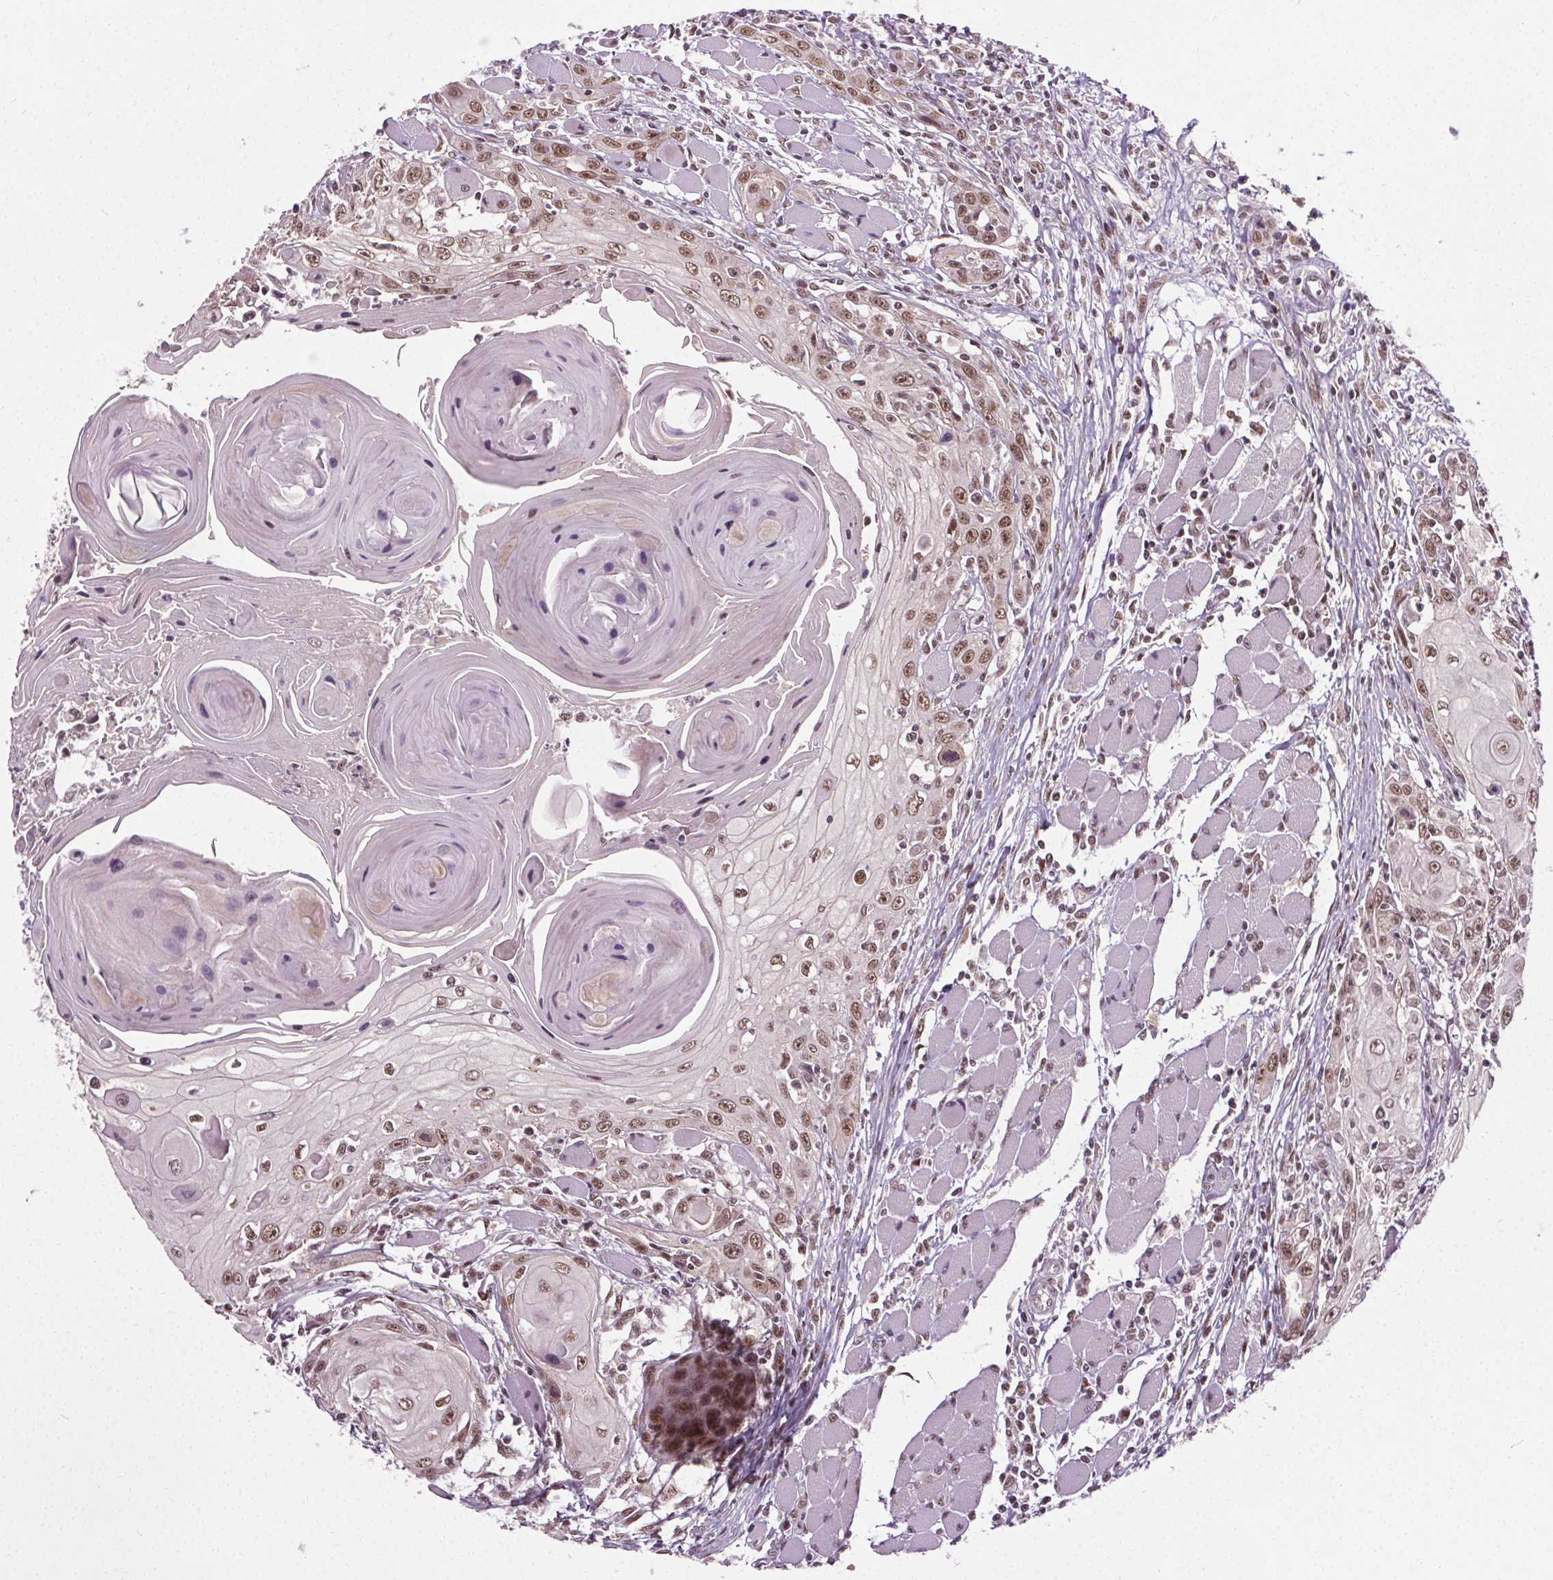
{"staining": {"intensity": "moderate", "quantity": ">75%", "location": "nuclear"}, "tissue": "head and neck cancer", "cell_type": "Tumor cells", "image_type": "cancer", "snomed": [{"axis": "morphology", "description": "Squamous cell carcinoma, NOS"}, {"axis": "topography", "description": "Head-Neck"}], "caption": "Head and neck squamous cell carcinoma was stained to show a protein in brown. There is medium levels of moderate nuclear expression in approximately >75% of tumor cells.", "gene": "MED6", "patient": {"sex": "female", "age": 80}}